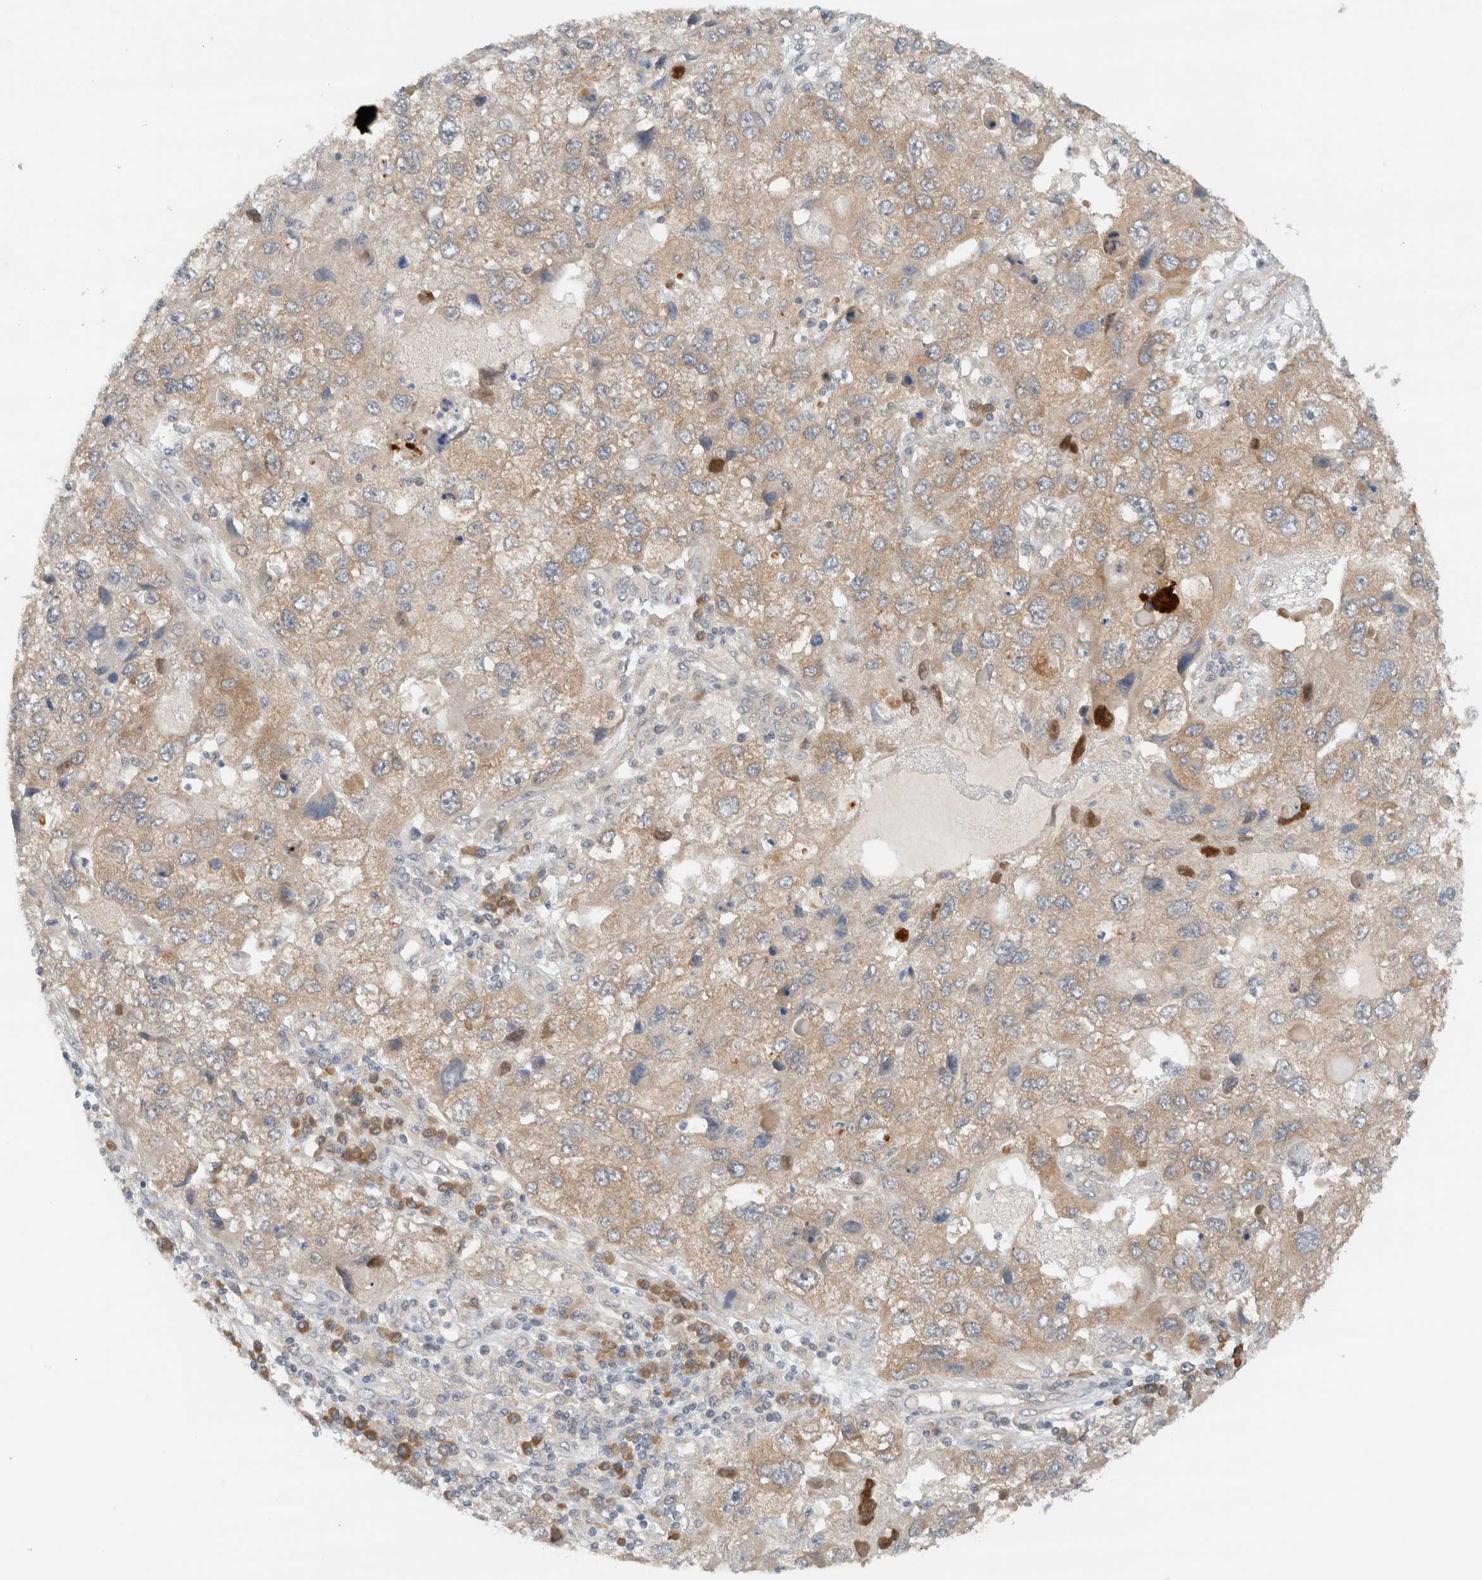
{"staining": {"intensity": "weak", "quantity": ">75%", "location": "cytoplasmic/membranous"}, "tissue": "endometrial cancer", "cell_type": "Tumor cells", "image_type": "cancer", "snomed": [{"axis": "morphology", "description": "Adenocarcinoma, NOS"}, {"axis": "topography", "description": "Endometrium"}], "caption": "A brown stain highlights weak cytoplasmic/membranous staining of a protein in human endometrial cancer tumor cells.", "gene": "ARFGEF2", "patient": {"sex": "female", "age": 49}}